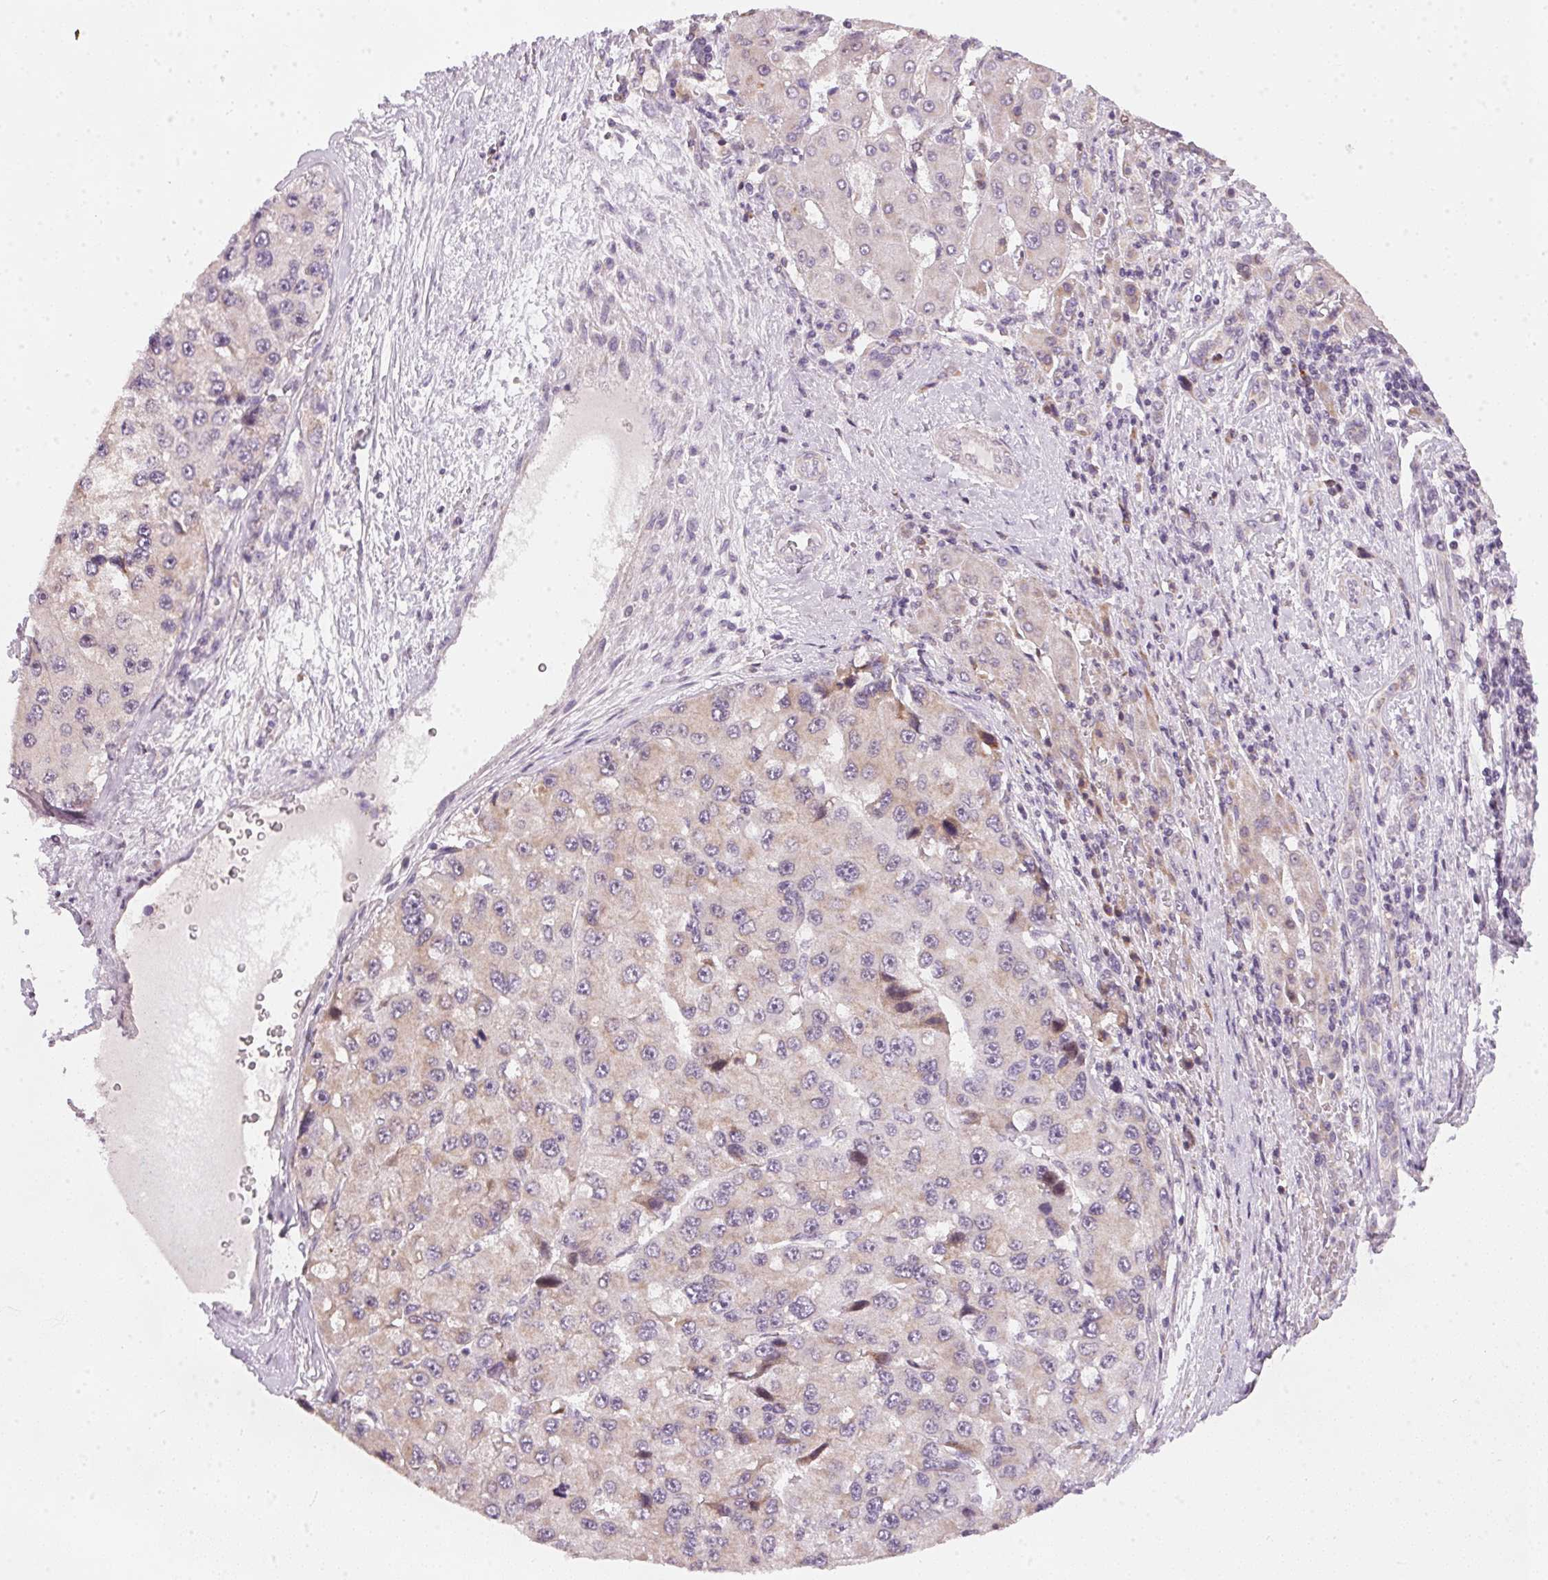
{"staining": {"intensity": "weak", "quantity": "<25%", "location": "cytoplasmic/membranous"}, "tissue": "liver cancer", "cell_type": "Tumor cells", "image_type": "cancer", "snomed": [{"axis": "morphology", "description": "Carcinoma, Hepatocellular, NOS"}, {"axis": "topography", "description": "Liver"}], "caption": "Hepatocellular carcinoma (liver) was stained to show a protein in brown. There is no significant positivity in tumor cells. Brightfield microscopy of immunohistochemistry stained with DAB (brown) and hematoxylin (blue), captured at high magnification.", "gene": "COQ7", "patient": {"sex": "female", "age": 73}}